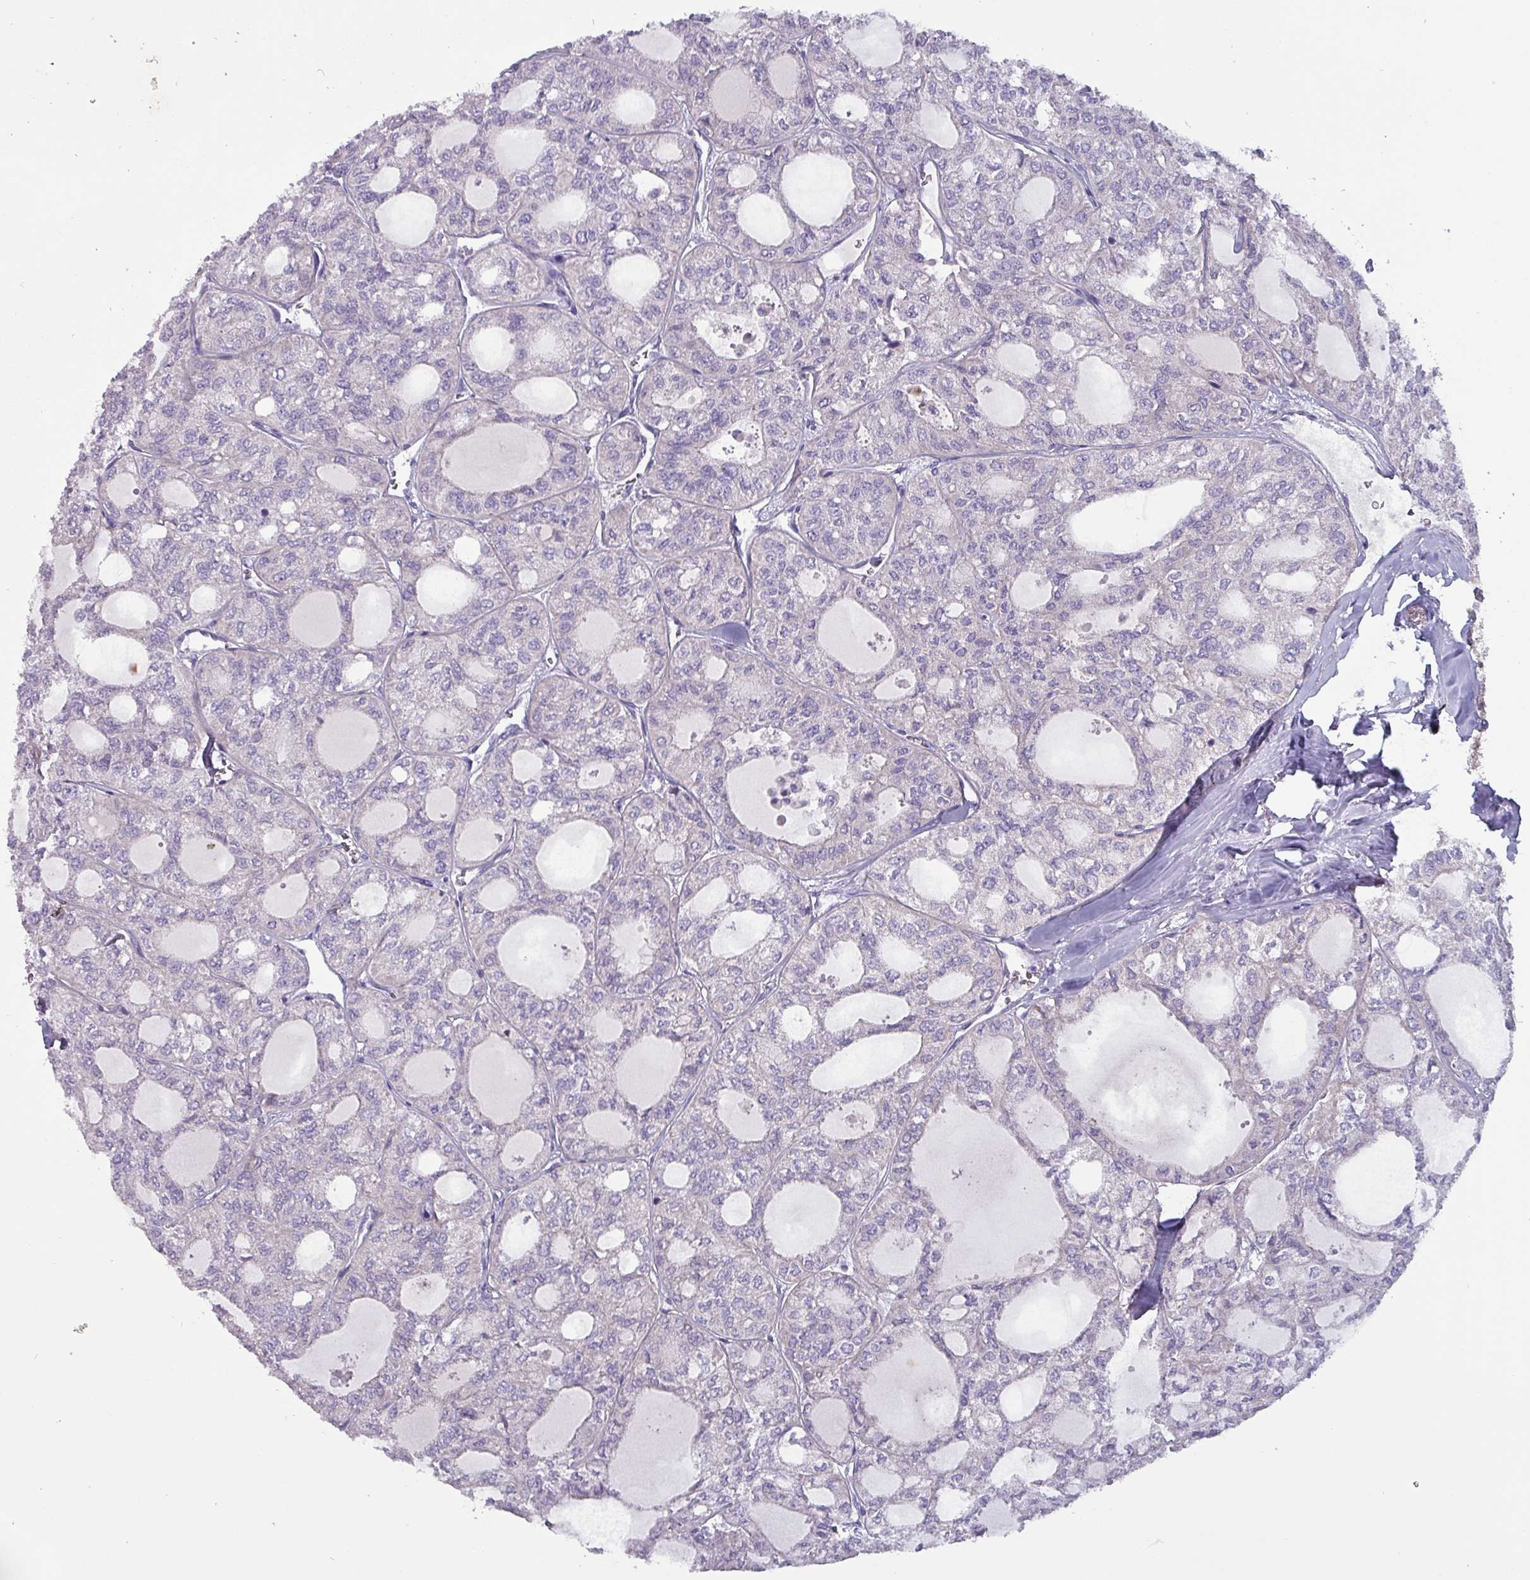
{"staining": {"intensity": "negative", "quantity": "none", "location": "none"}, "tissue": "thyroid cancer", "cell_type": "Tumor cells", "image_type": "cancer", "snomed": [{"axis": "morphology", "description": "Follicular adenoma carcinoma, NOS"}, {"axis": "topography", "description": "Thyroid gland"}], "caption": "Histopathology image shows no significant protein positivity in tumor cells of thyroid cancer (follicular adenoma carcinoma). (Immunohistochemistry, brightfield microscopy, high magnification).", "gene": "HSD3B7", "patient": {"sex": "male", "age": 75}}